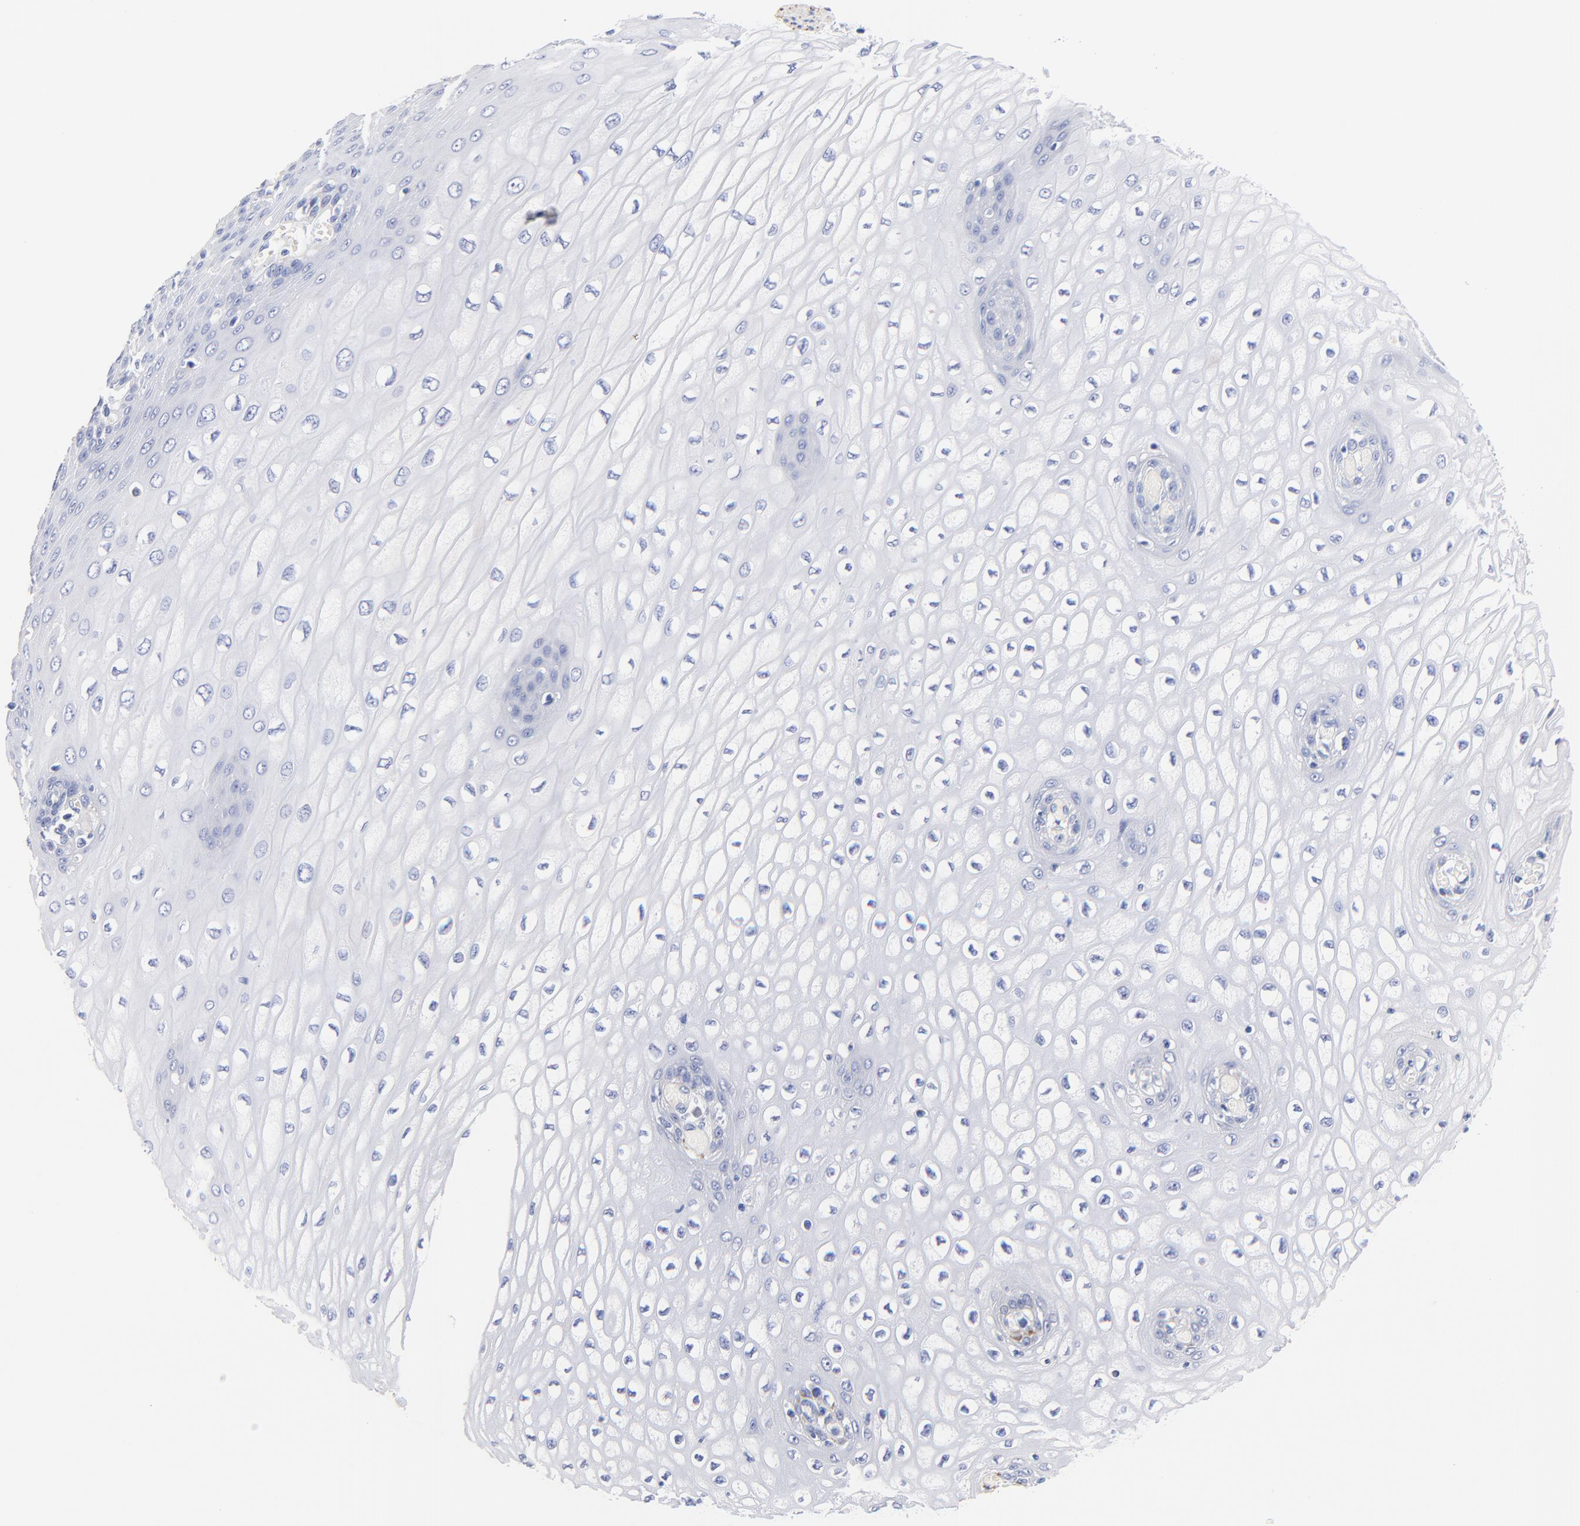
{"staining": {"intensity": "negative", "quantity": "none", "location": "none"}, "tissue": "esophagus", "cell_type": "Squamous epithelial cells", "image_type": "normal", "snomed": [{"axis": "morphology", "description": "Normal tissue, NOS"}, {"axis": "topography", "description": "Esophagus"}], "caption": "Immunohistochemical staining of benign esophagus reveals no significant staining in squamous epithelial cells.", "gene": "FBXO10", "patient": {"sex": "male", "age": 65}}